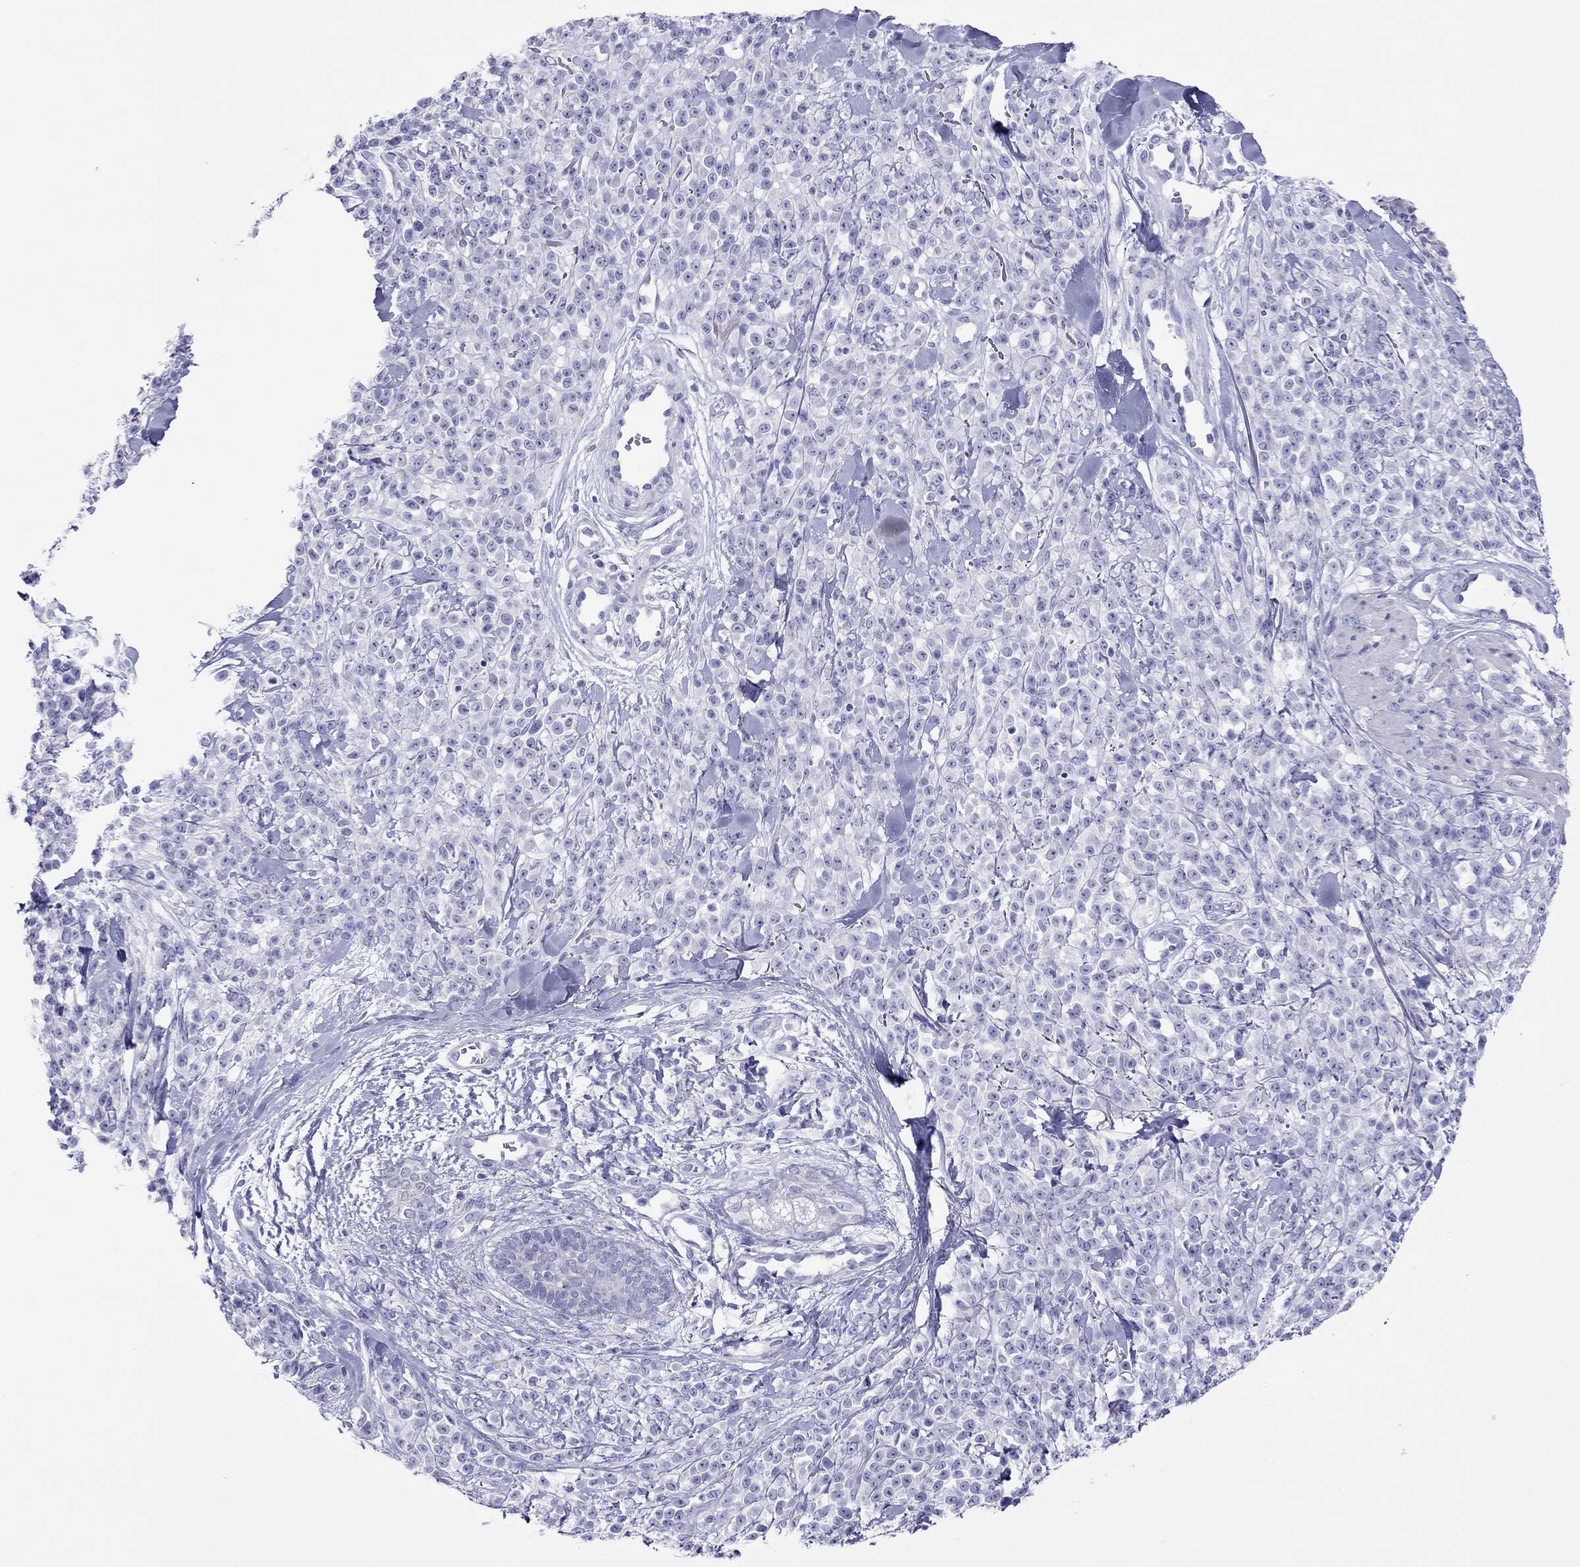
{"staining": {"intensity": "negative", "quantity": "none", "location": "none"}, "tissue": "melanoma", "cell_type": "Tumor cells", "image_type": "cancer", "snomed": [{"axis": "morphology", "description": "Malignant melanoma, NOS"}, {"axis": "topography", "description": "Skin"}, {"axis": "topography", "description": "Skin of trunk"}], "caption": "High magnification brightfield microscopy of malignant melanoma stained with DAB (3,3'-diaminobenzidine) (brown) and counterstained with hematoxylin (blue): tumor cells show no significant positivity. (Brightfield microscopy of DAB IHC at high magnification).", "gene": "PCDHA6", "patient": {"sex": "male", "age": 74}}